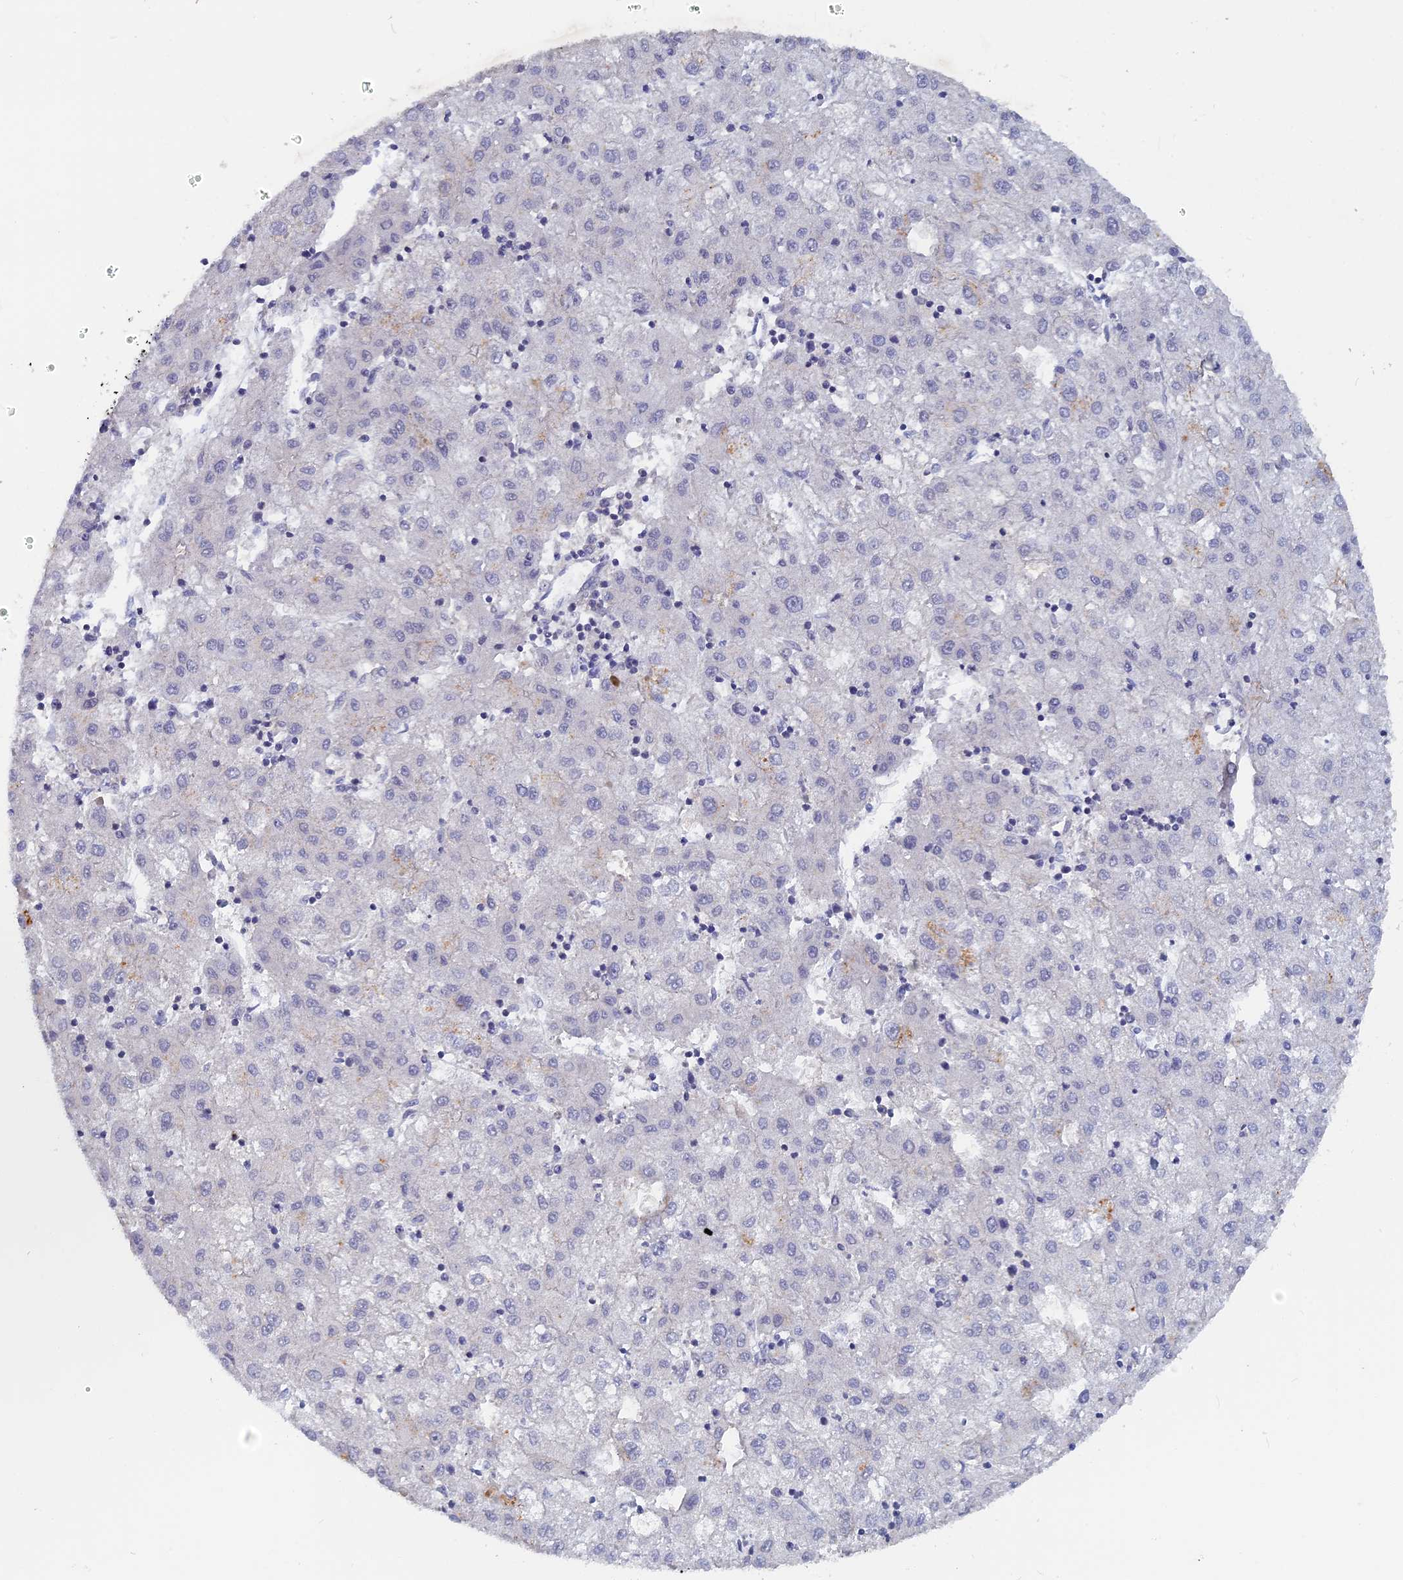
{"staining": {"intensity": "negative", "quantity": "none", "location": "none"}, "tissue": "liver cancer", "cell_type": "Tumor cells", "image_type": "cancer", "snomed": [{"axis": "morphology", "description": "Carcinoma, Hepatocellular, NOS"}, {"axis": "topography", "description": "Liver"}], "caption": "A histopathology image of human liver hepatocellular carcinoma is negative for staining in tumor cells. (DAB immunohistochemistry (IHC), high magnification).", "gene": "ACP7", "patient": {"sex": "male", "age": 72}}